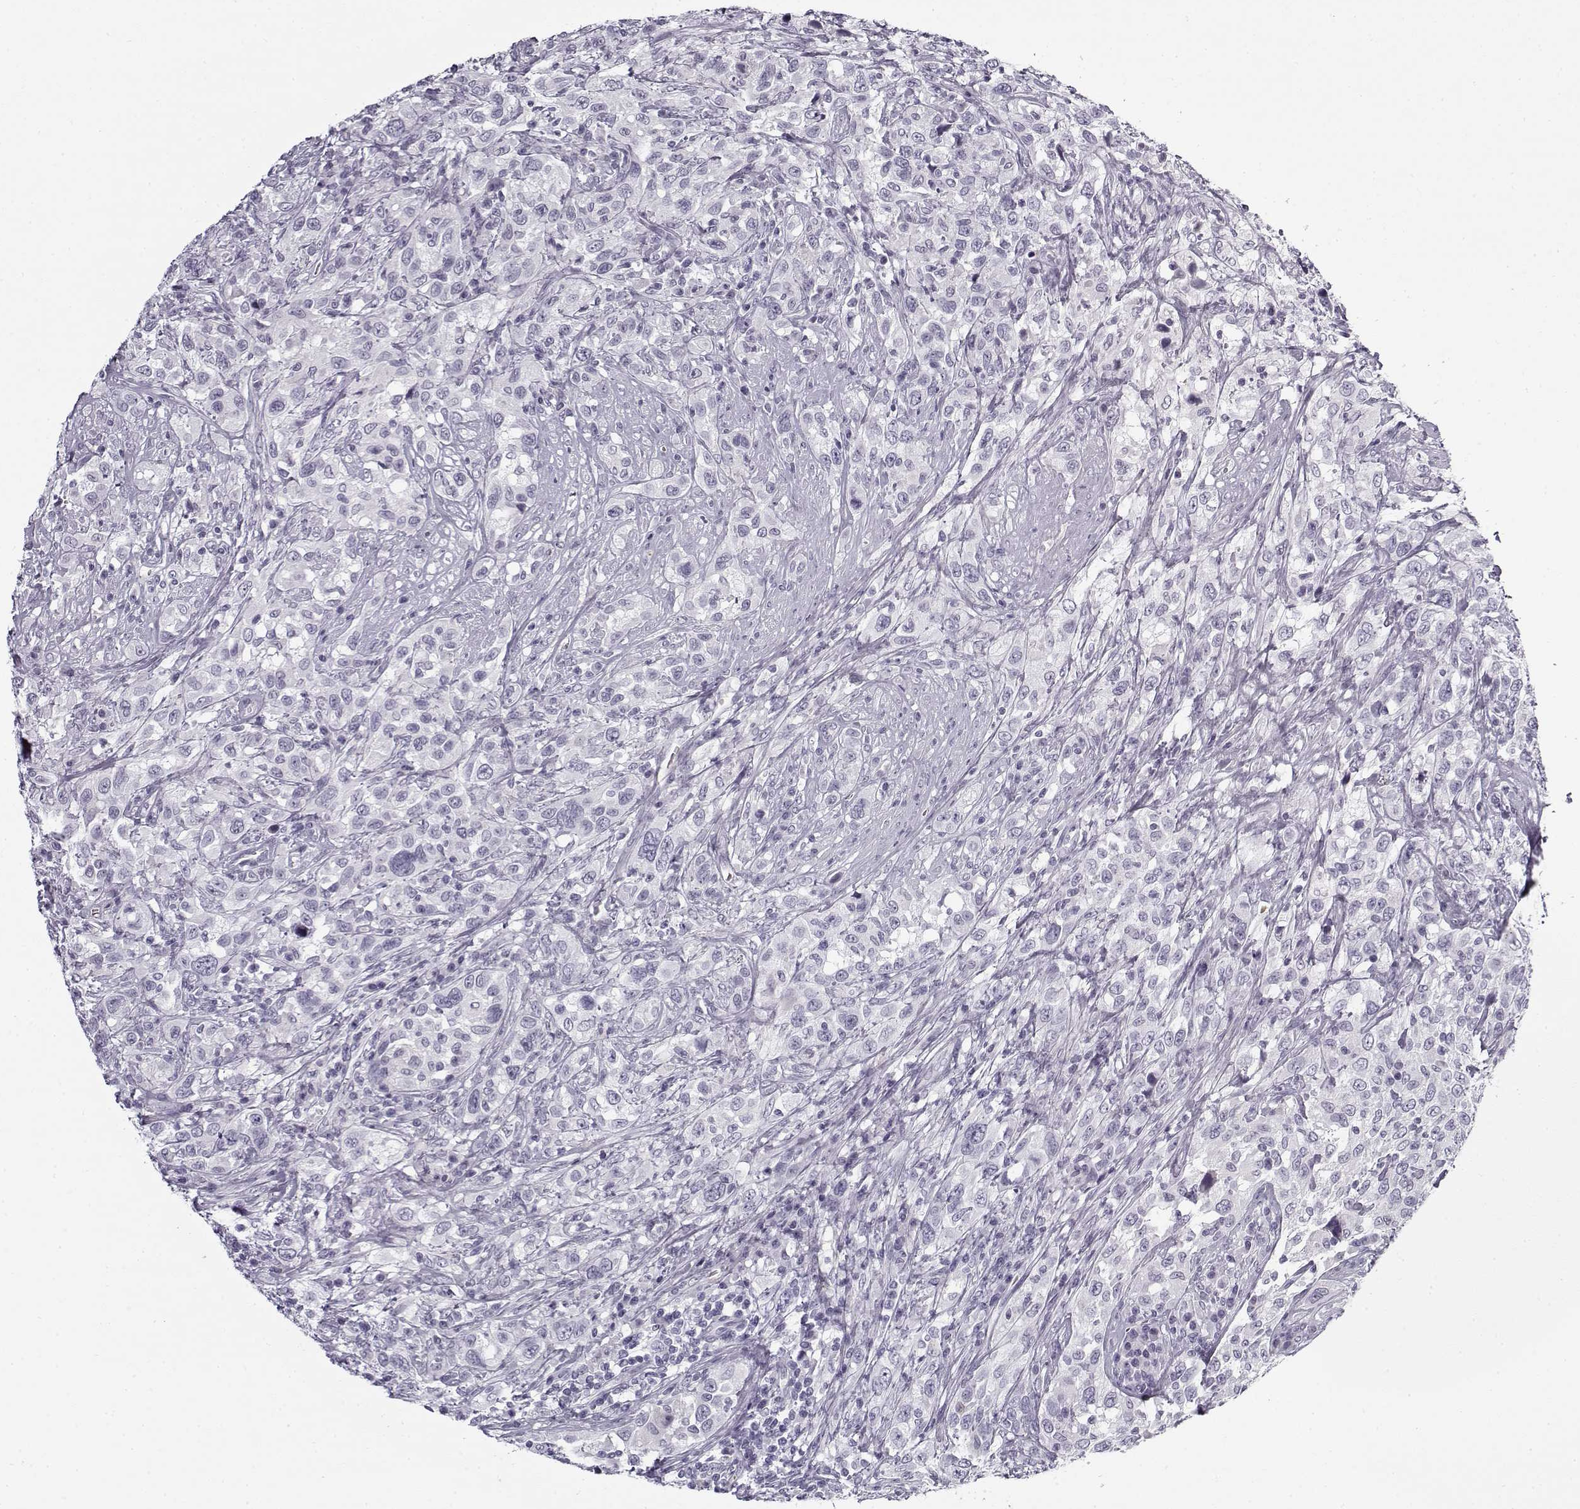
{"staining": {"intensity": "negative", "quantity": "none", "location": "none"}, "tissue": "urothelial cancer", "cell_type": "Tumor cells", "image_type": "cancer", "snomed": [{"axis": "morphology", "description": "Urothelial carcinoma, NOS"}, {"axis": "morphology", "description": "Urothelial carcinoma, High grade"}, {"axis": "topography", "description": "Urinary bladder"}], "caption": "Transitional cell carcinoma was stained to show a protein in brown. There is no significant positivity in tumor cells. Brightfield microscopy of IHC stained with DAB (3,3'-diaminobenzidine) (brown) and hematoxylin (blue), captured at high magnification.", "gene": "SNCA", "patient": {"sex": "female", "age": 64}}